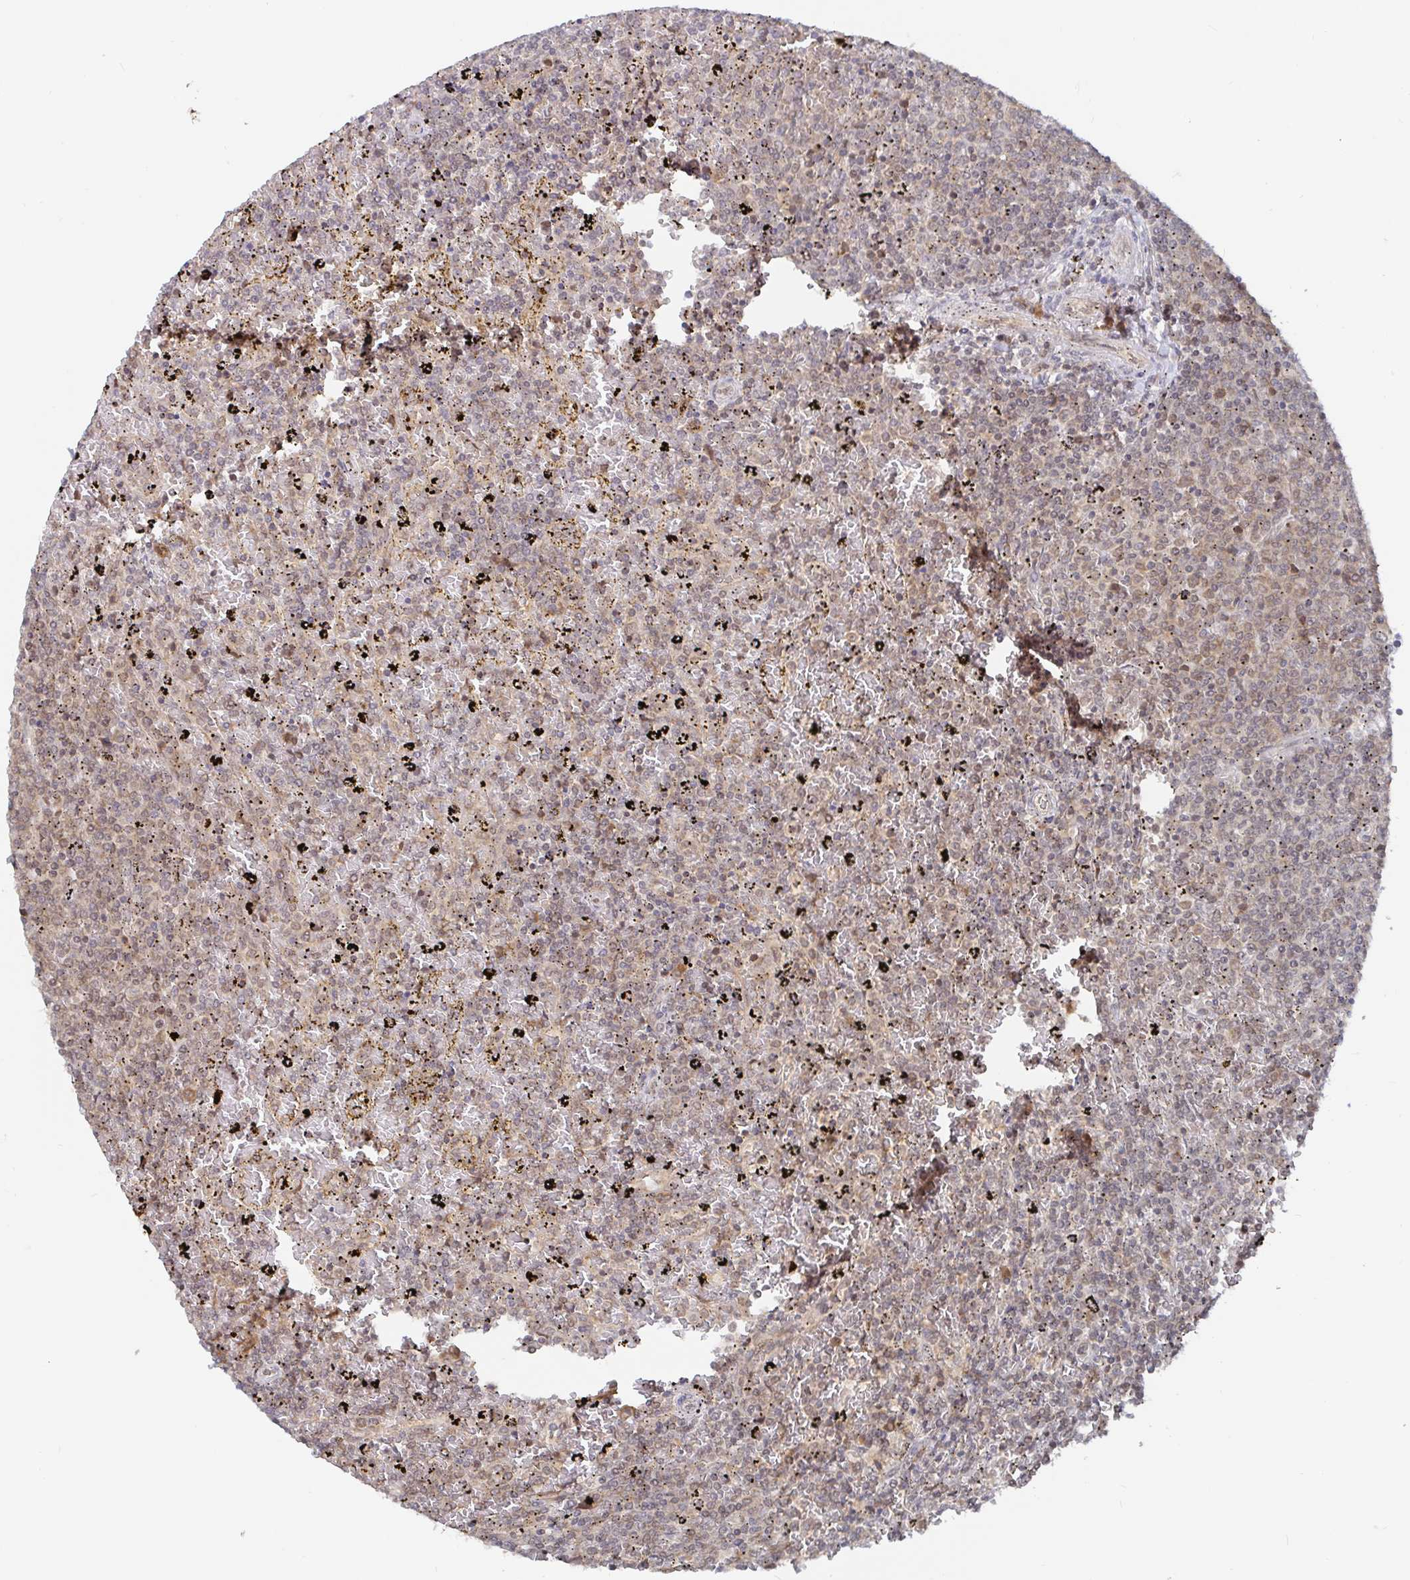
{"staining": {"intensity": "weak", "quantity": "25%-75%", "location": "cytoplasmic/membranous"}, "tissue": "lymphoma", "cell_type": "Tumor cells", "image_type": "cancer", "snomed": [{"axis": "morphology", "description": "Malignant lymphoma, non-Hodgkin's type, Low grade"}, {"axis": "topography", "description": "Spleen"}], "caption": "Immunohistochemical staining of malignant lymphoma, non-Hodgkin's type (low-grade) displays low levels of weak cytoplasmic/membranous expression in approximately 25%-75% of tumor cells.", "gene": "ALG1", "patient": {"sex": "female", "age": 77}}